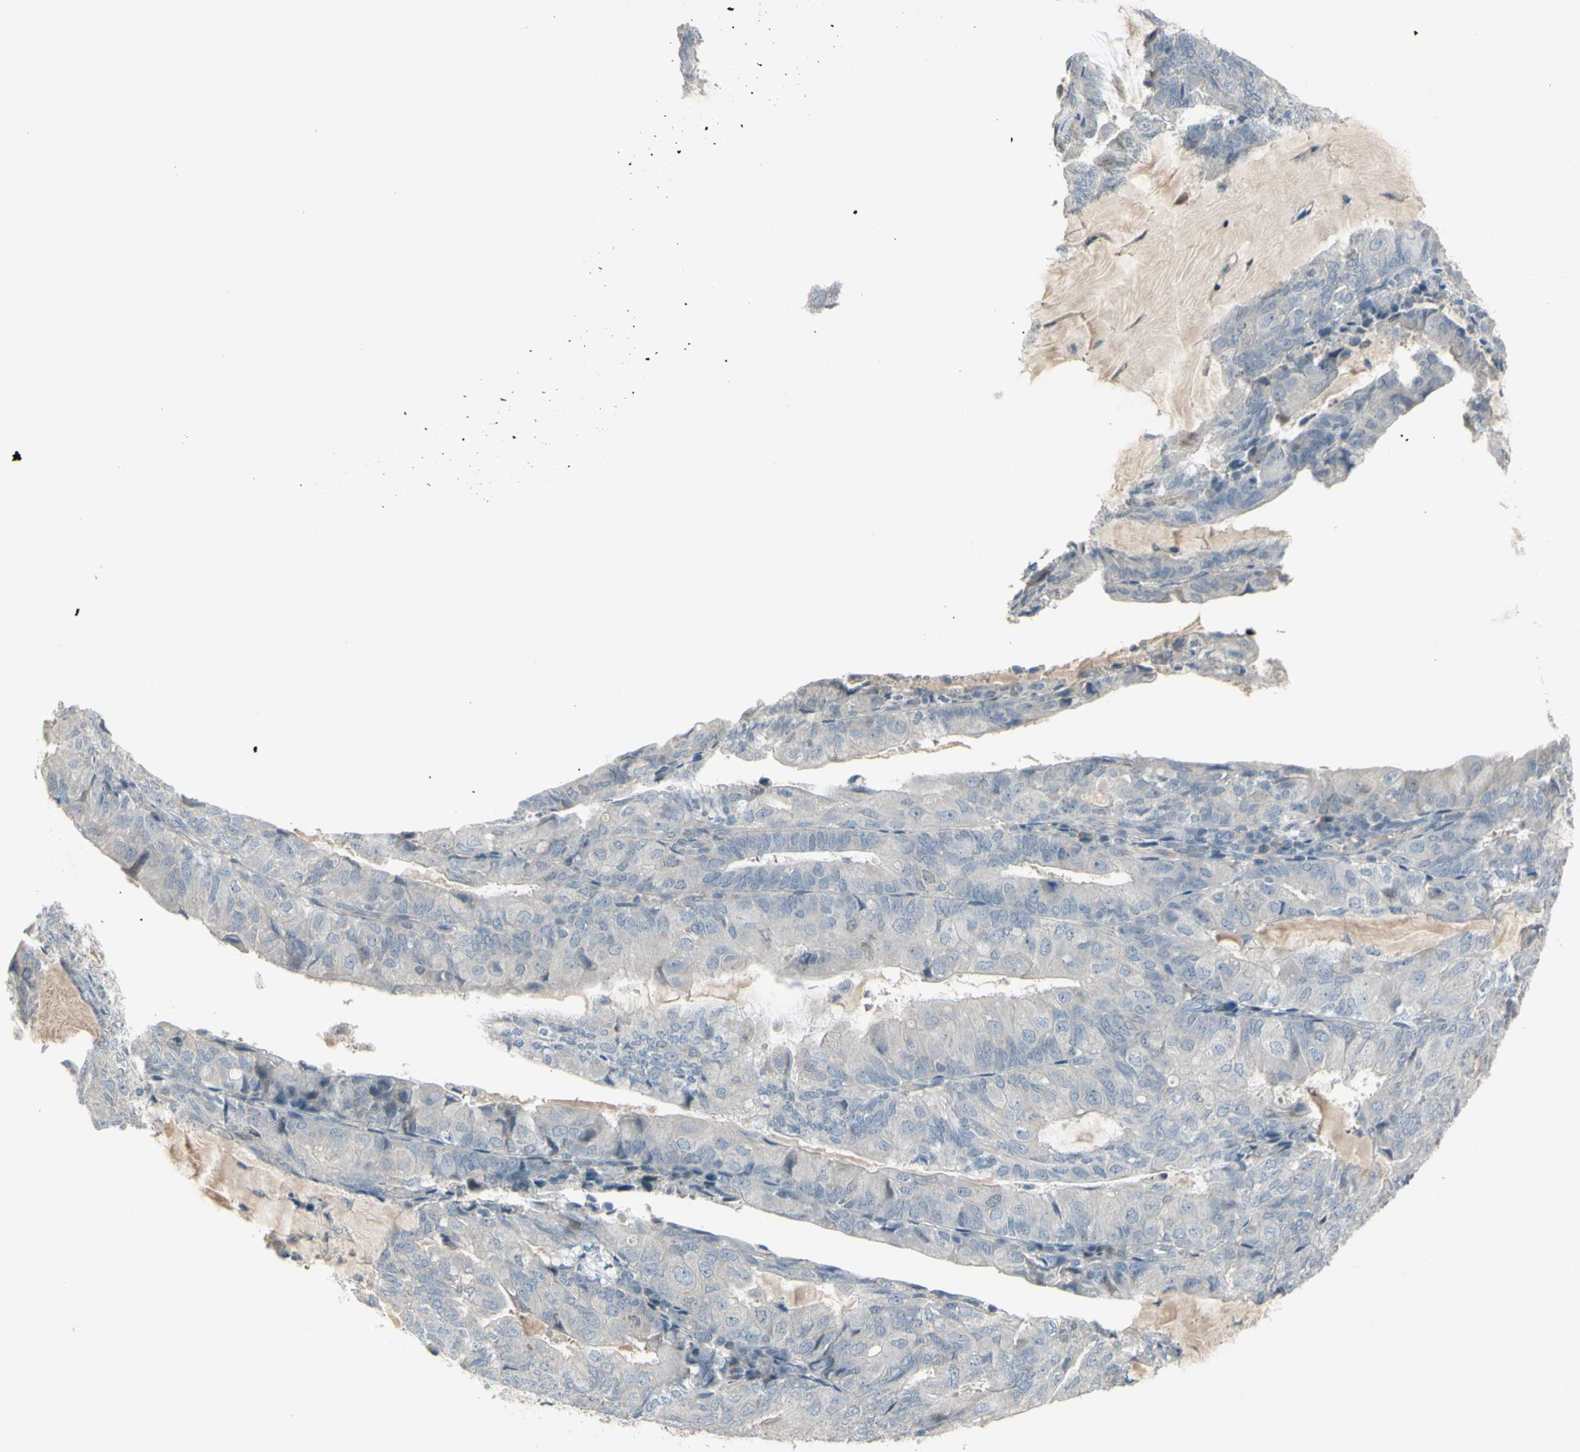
{"staining": {"intensity": "negative", "quantity": "none", "location": "none"}, "tissue": "endometrial cancer", "cell_type": "Tumor cells", "image_type": "cancer", "snomed": [{"axis": "morphology", "description": "Adenocarcinoma, NOS"}, {"axis": "topography", "description": "Endometrium"}], "caption": "An immunohistochemistry histopathology image of endometrial cancer is shown. There is no staining in tumor cells of endometrial cancer. (DAB immunohistochemistry (IHC) with hematoxylin counter stain).", "gene": "PIAS4", "patient": {"sex": "female", "age": 81}}